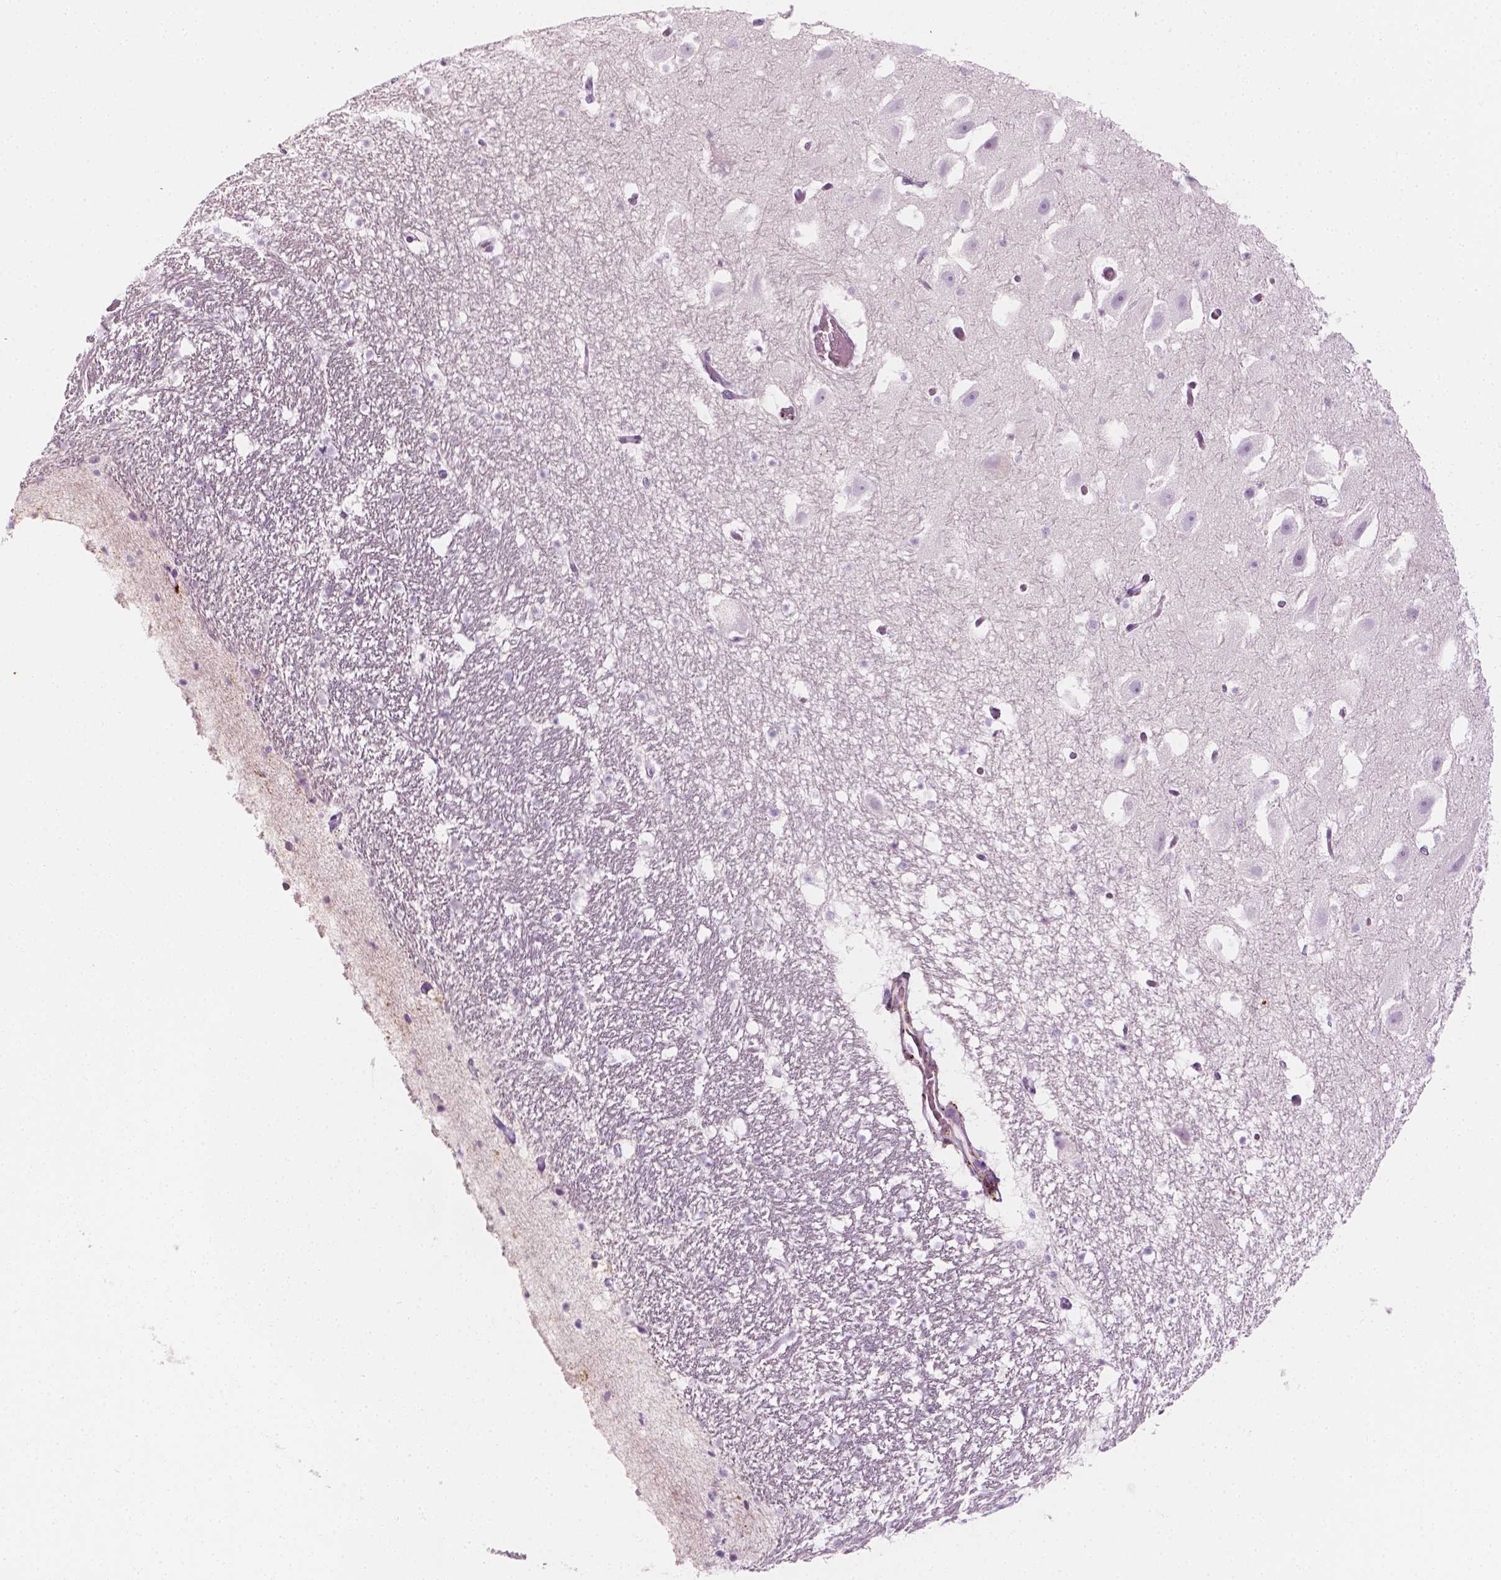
{"staining": {"intensity": "negative", "quantity": "none", "location": "none"}, "tissue": "hippocampus", "cell_type": "Glial cells", "image_type": "normal", "snomed": [{"axis": "morphology", "description": "Normal tissue, NOS"}, {"axis": "topography", "description": "Hippocampus"}], "caption": "Glial cells show no significant positivity in normal hippocampus. (DAB immunohistochemistry, high magnification).", "gene": "CES1", "patient": {"sex": "male", "age": 26}}